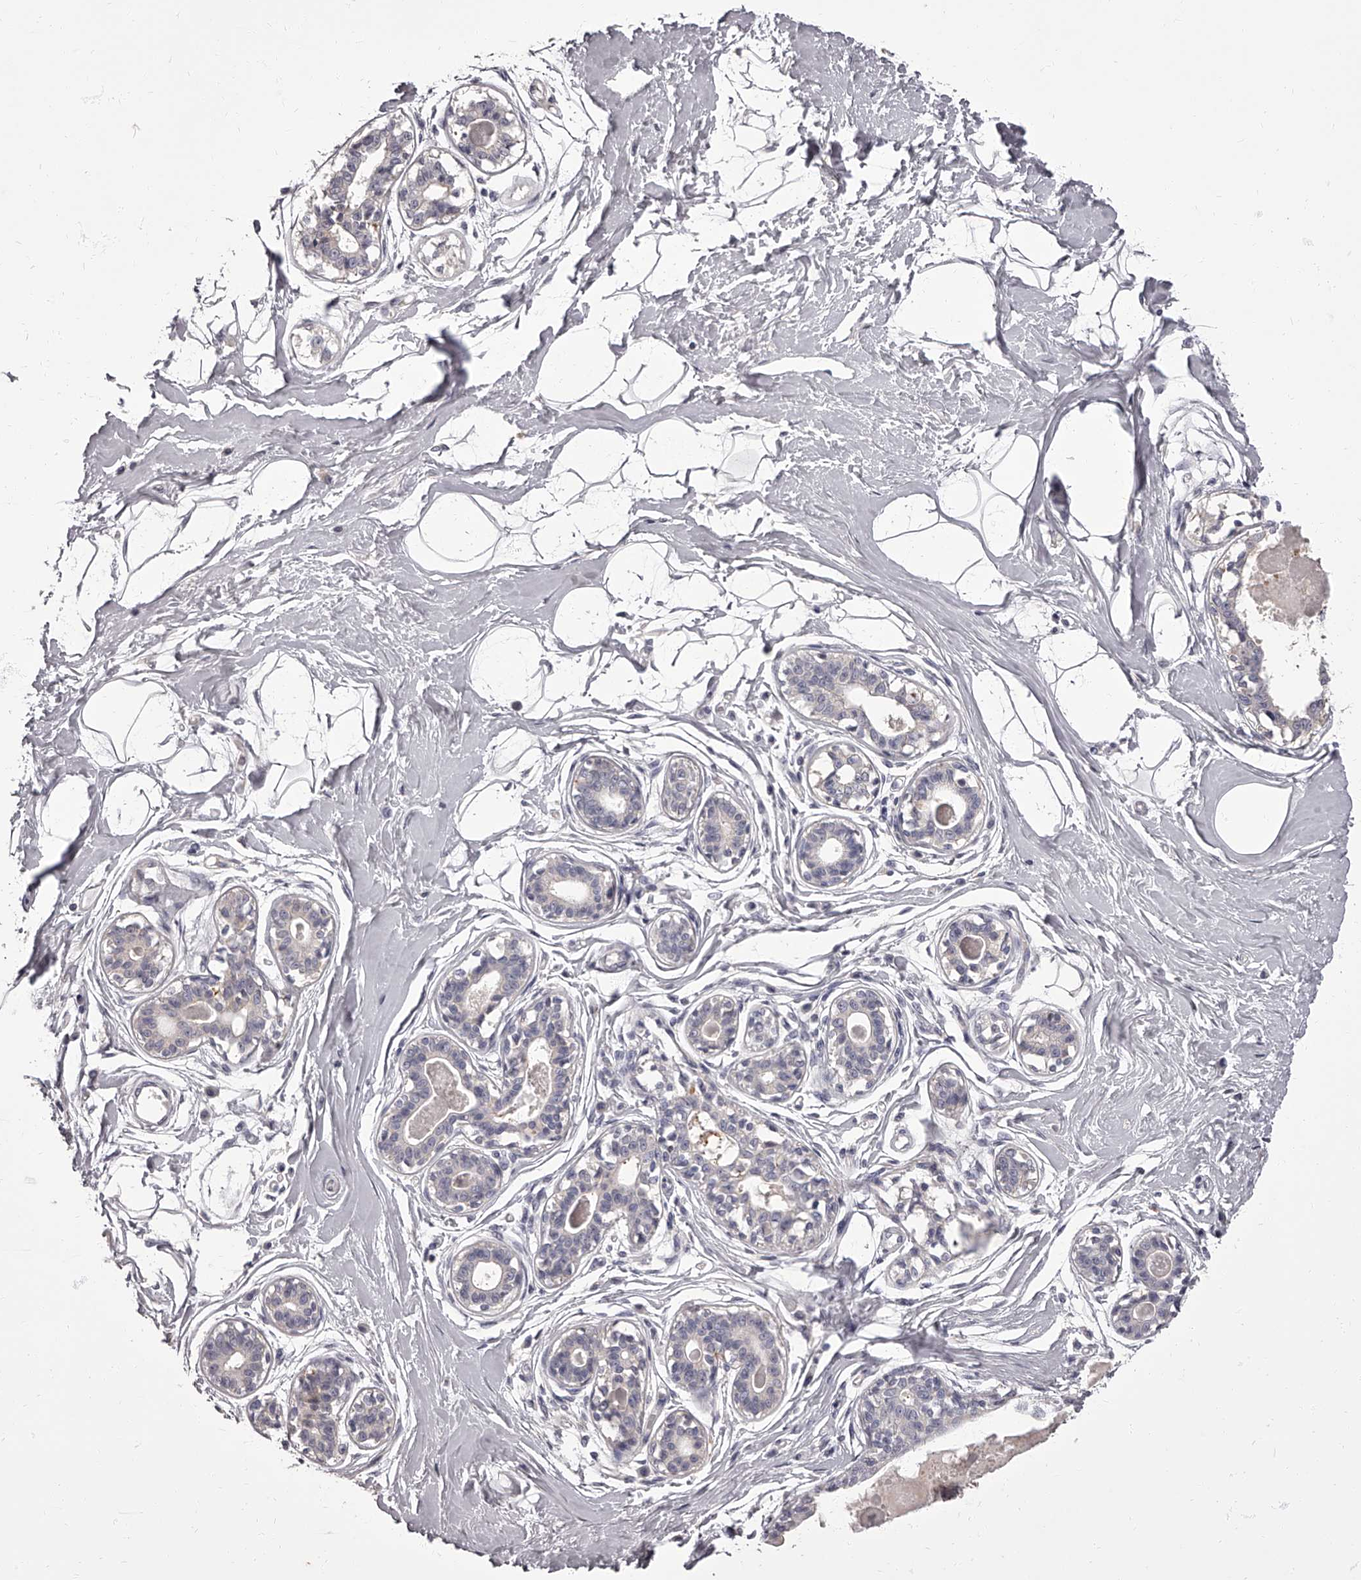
{"staining": {"intensity": "negative", "quantity": "none", "location": "none"}, "tissue": "breast", "cell_type": "Adipocytes", "image_type": "normal", "snomed": [{"axis": "morphology", "description": "Normal tissue, NOS"}, {"axis": "topography", "description": "Breast"}], "caption": "Immunohistochemistry micrograph of unremarkable breast stained for a protein (brown), which demonstrates no positivity in adipocytes. (Brightfield microscopy of DAB immunohistochemistry at high magnification).", "gene": "APEH", "patient": {"sex": "female", "age": 45}}